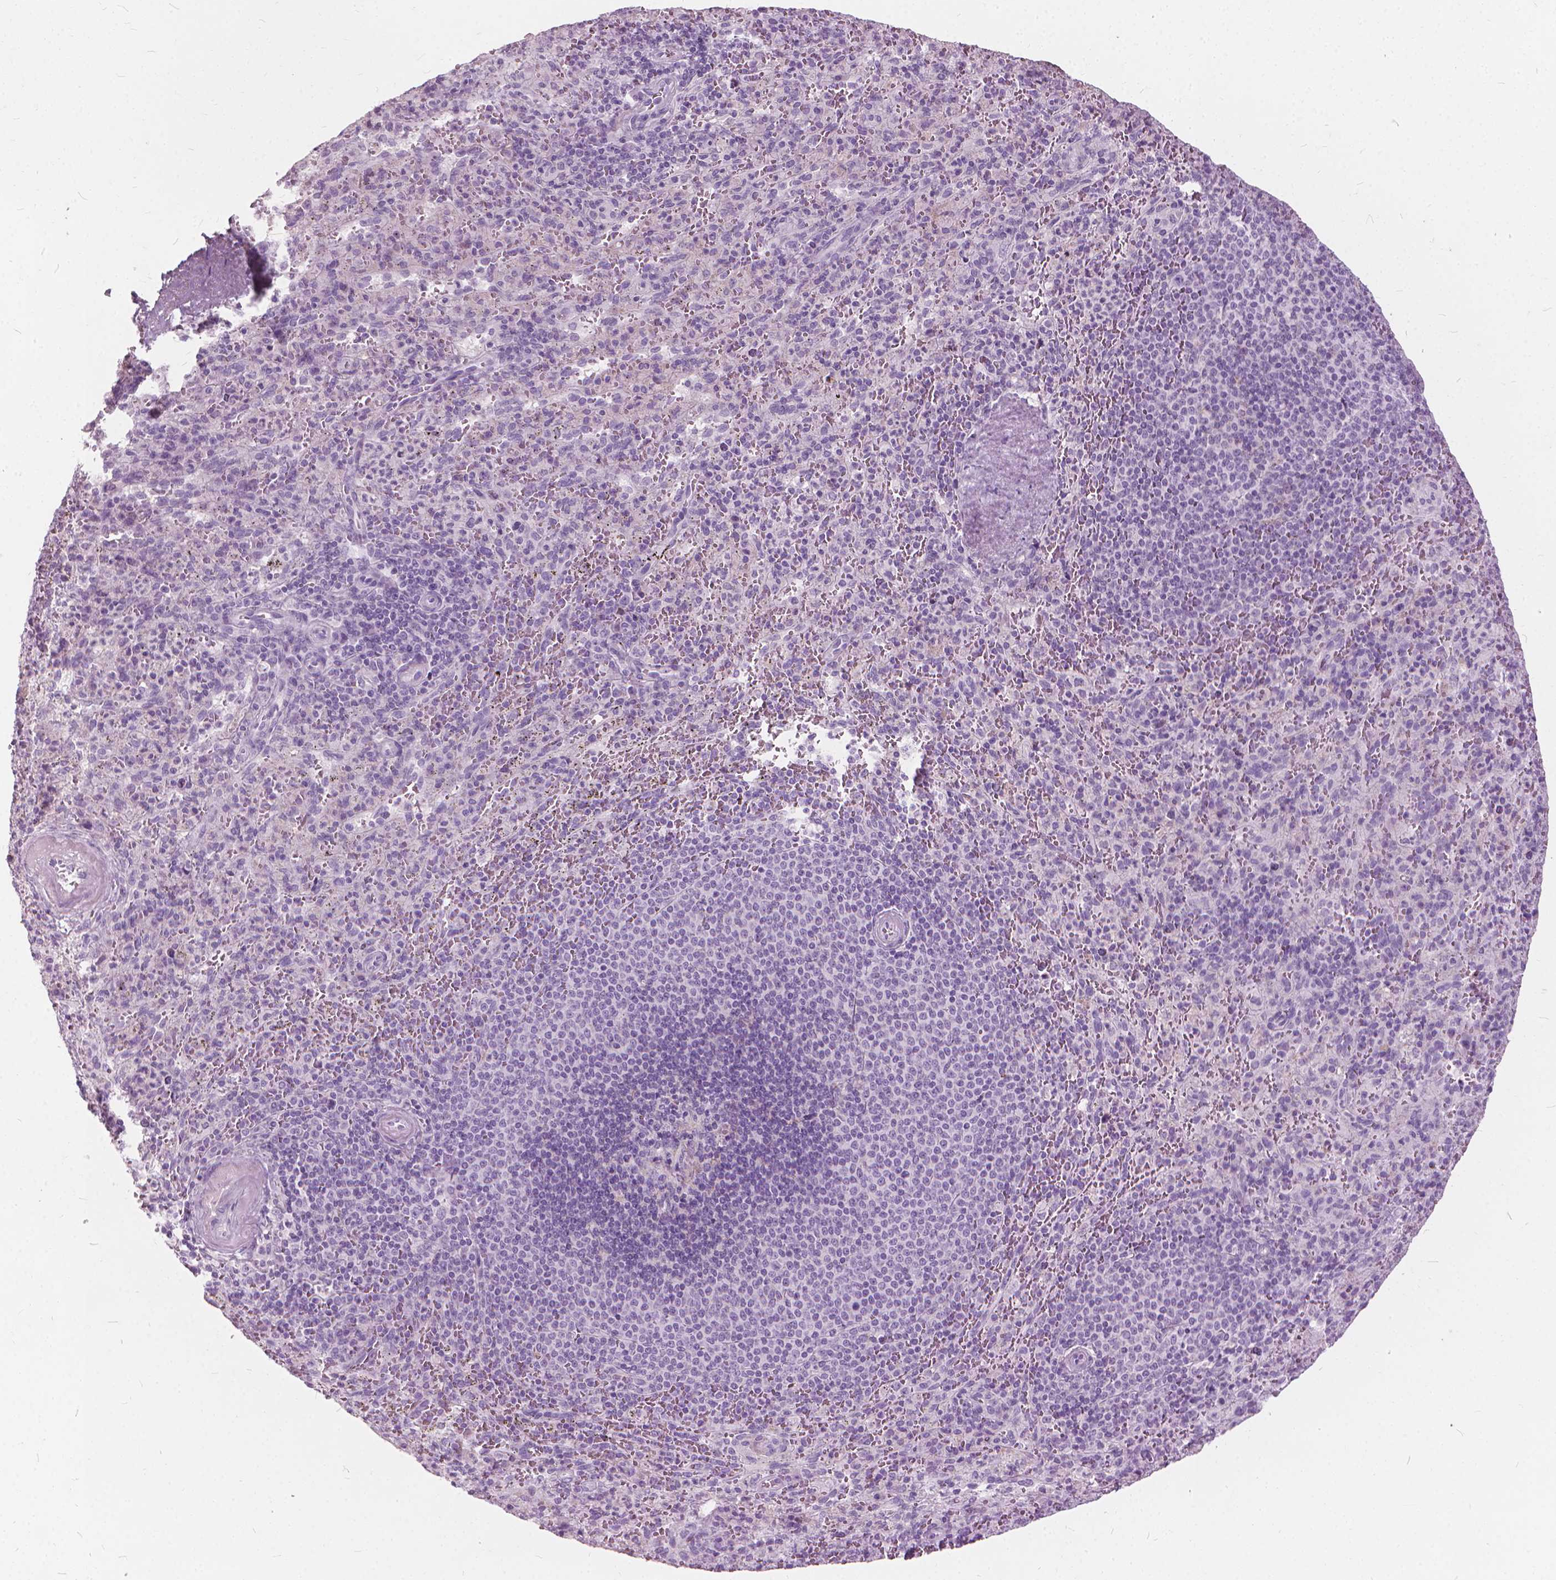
{"staining": {"intensity": "negative", "quantity": "none", "location": "none"}, "tissue": "spleen", "cell_type": "Cells in red pulp", "image_type": "normal", "snomed": [{"axis": "morphology", "description": "Normal tissue, NOS"}, {"axis": "topography", "description": "Spleen"}], "caption": "Histopathology image shows no protein expression in cells in red pulp of benign spleen.", "gene": "DNM1", "patient": {"sex": "male", "age": 57}}